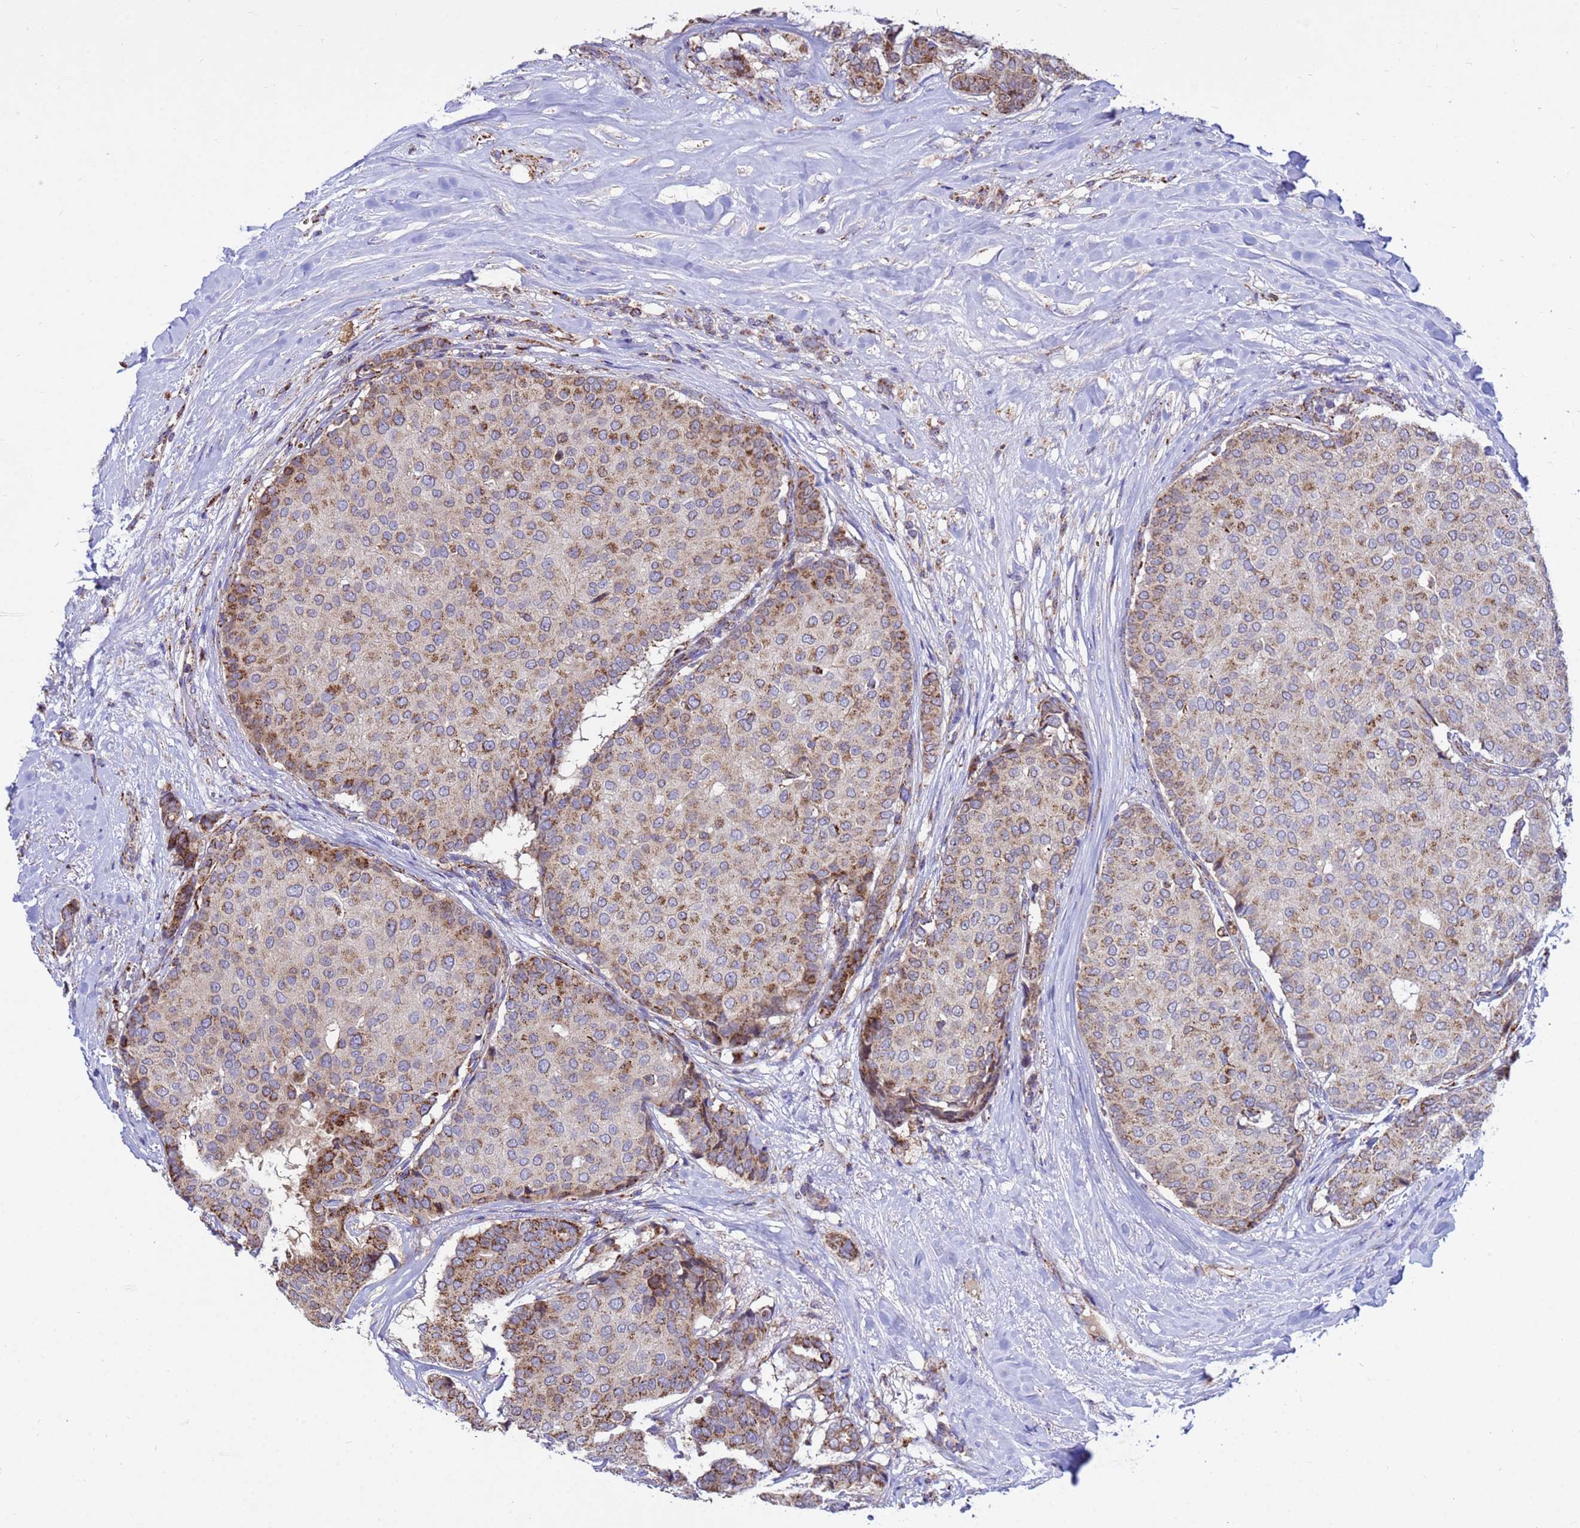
{"staining": {"intensity": "moderate", "quantity": "25%-75%", "location": "cytoplasmic/membranous"}, "tissue": "breast cancer", "cell_type": "Tumor cells", "image_type": "cancer", "snomed": [{"axis": "morphology", "description": "Duct carcinoma"}, {"axis": "topography", "description": "Breast"}], "caption": "A histopathology image of breast cancer stained for a protein reveals moderate cytoplasmic/membranous brown staining in tumor cells.", "gene": "TUBGCP3", "patient": {"sex": "female", "age": 75}}